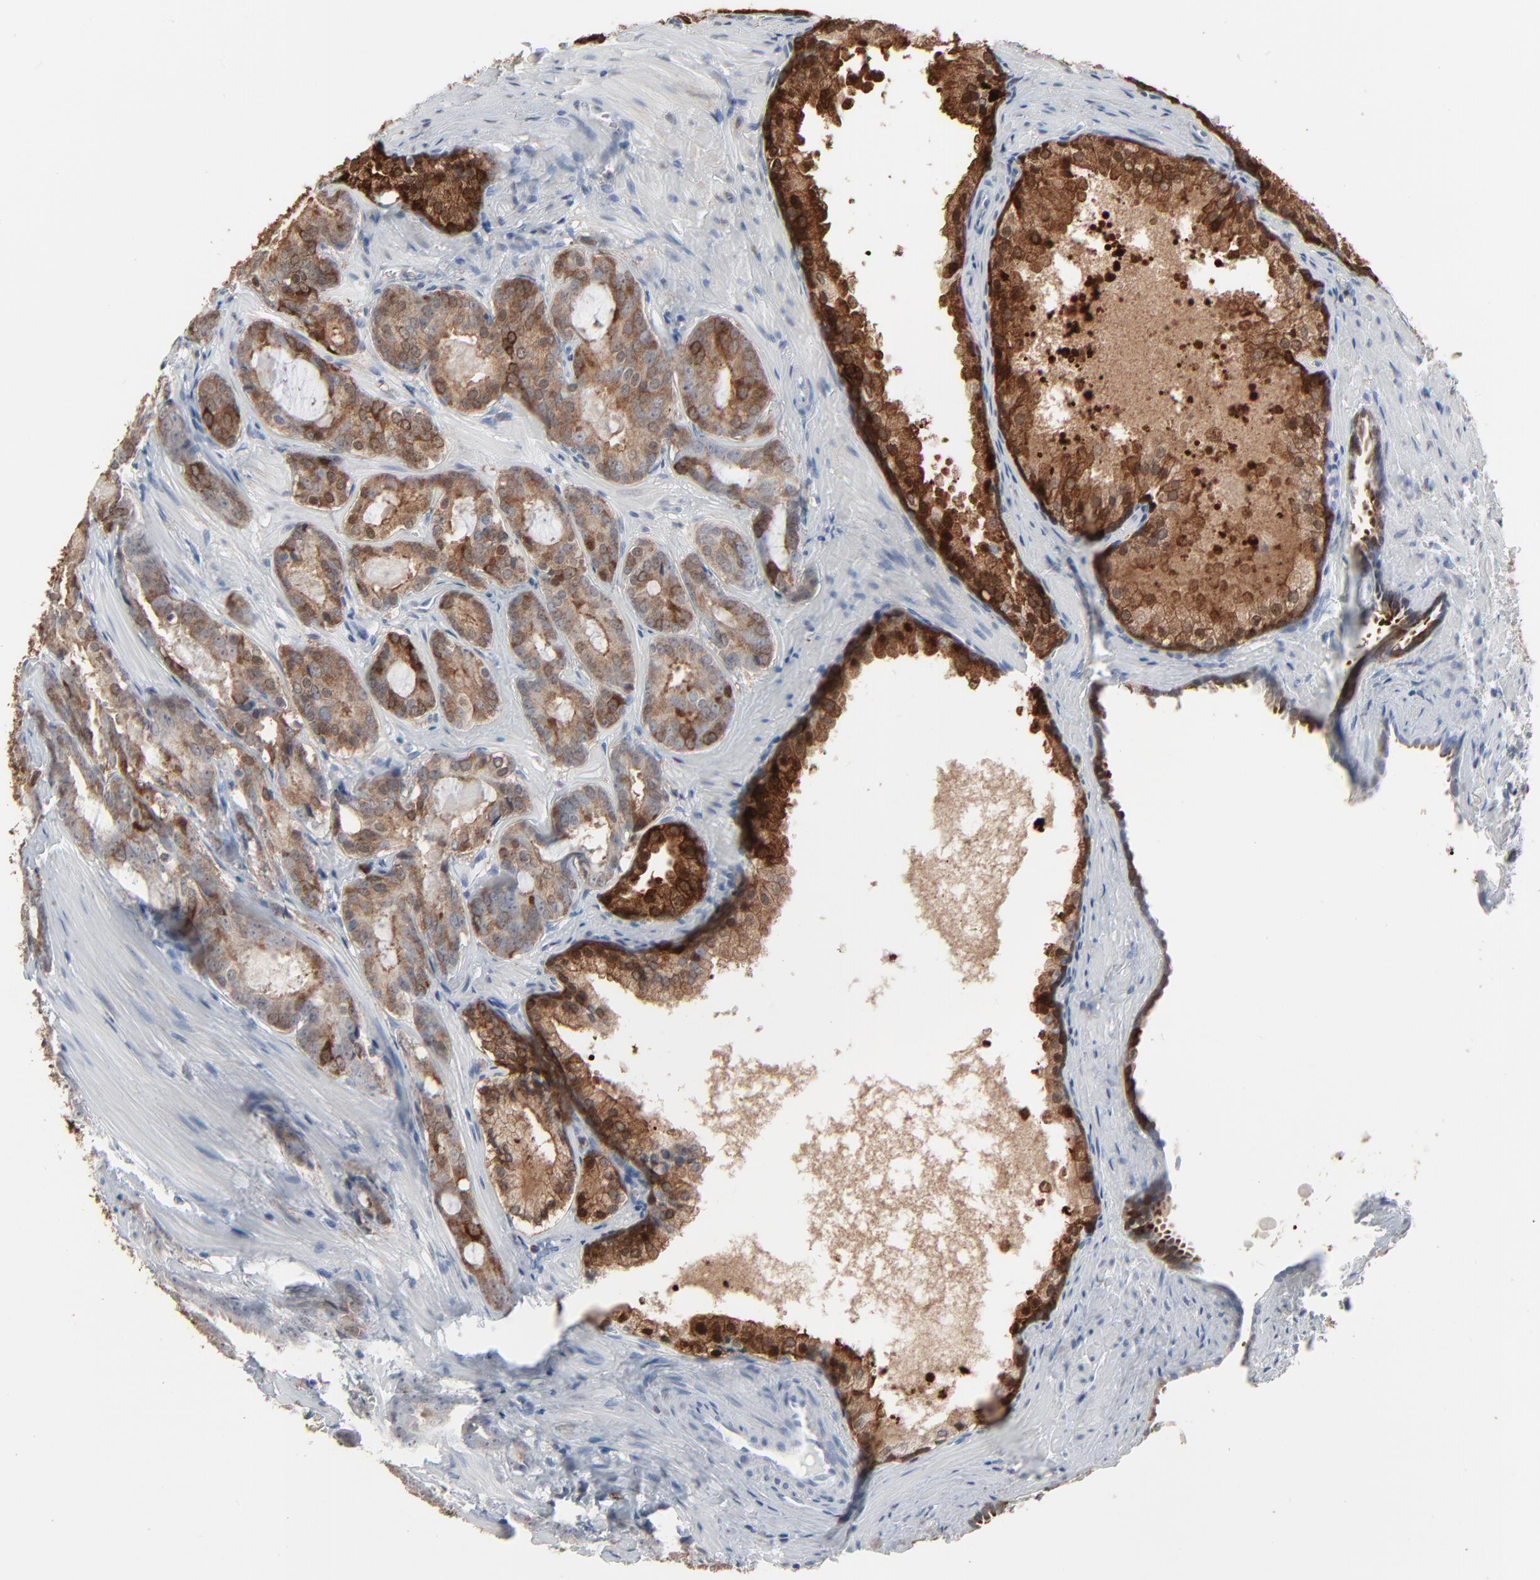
{"staining": {"intensity": "weak", "quantity": ">75%", "location": "cytoplasmic/membranous"}, "tissue": "prostate cancer", "cell_type": "Tumor cells", "image_type": "cancer", "snomed": [{"axis": "morphology", "description": "Adenocarcinoma, Medium grade"}, {"axis": "topography", "description": "Prostate"}], "caption": "Adenocarcinoma (medium-grade) (prostate) tissue exhibits weak cytoplasmic/membranous positivity in approximately >75% of tumor cells", "gene": "PHGDH", "patient": {"sex": "male", "age": 64}}